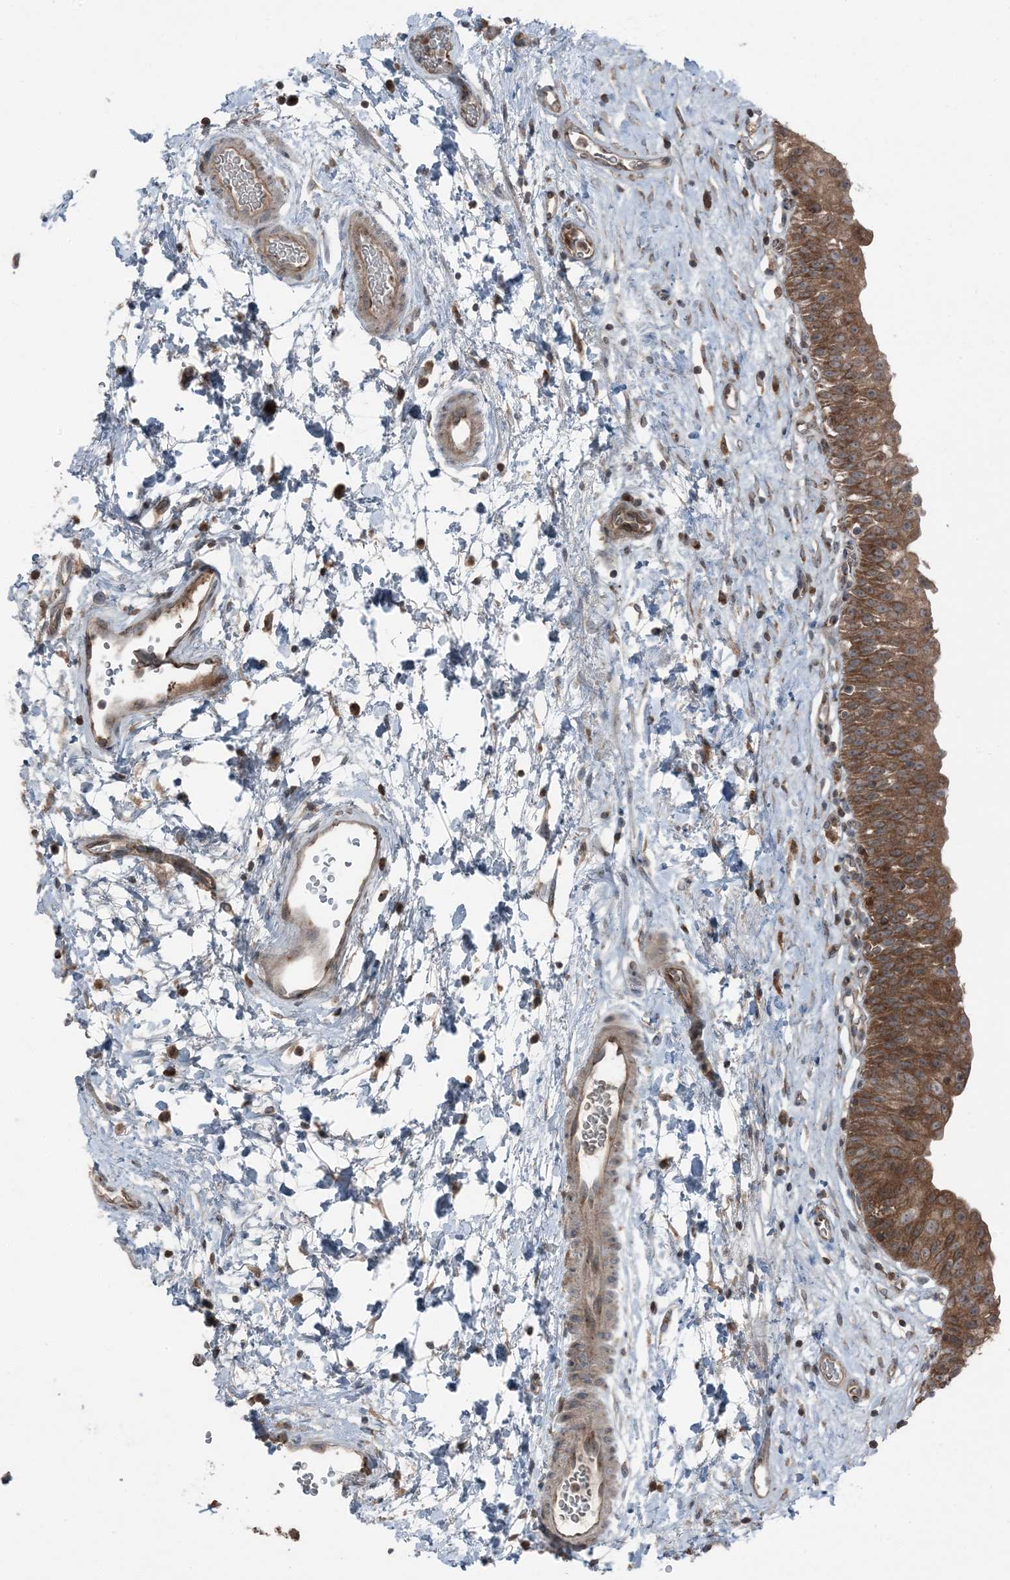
{"staining": {"intensity": "moderate", "quantity": ">75%", "location": "cytoplasmic/membranous"}, "tissue": "urinary bladder", "cell_type": "Urothelial cells", "image_type": "normal", "snomed": [{"axis": "morphology", "description": "Normal tissue, NOS"}, {"axis": "topography", "description": "Urinary bladder"}], "caption": "A medium amount of moderate cytoplasmic/membranous expression is identified in approximately >75% of urothelial cells in benign urinary bladder.", "gene": "RAB3GAP1", "patient": {"sex": "male", "age": 51}}